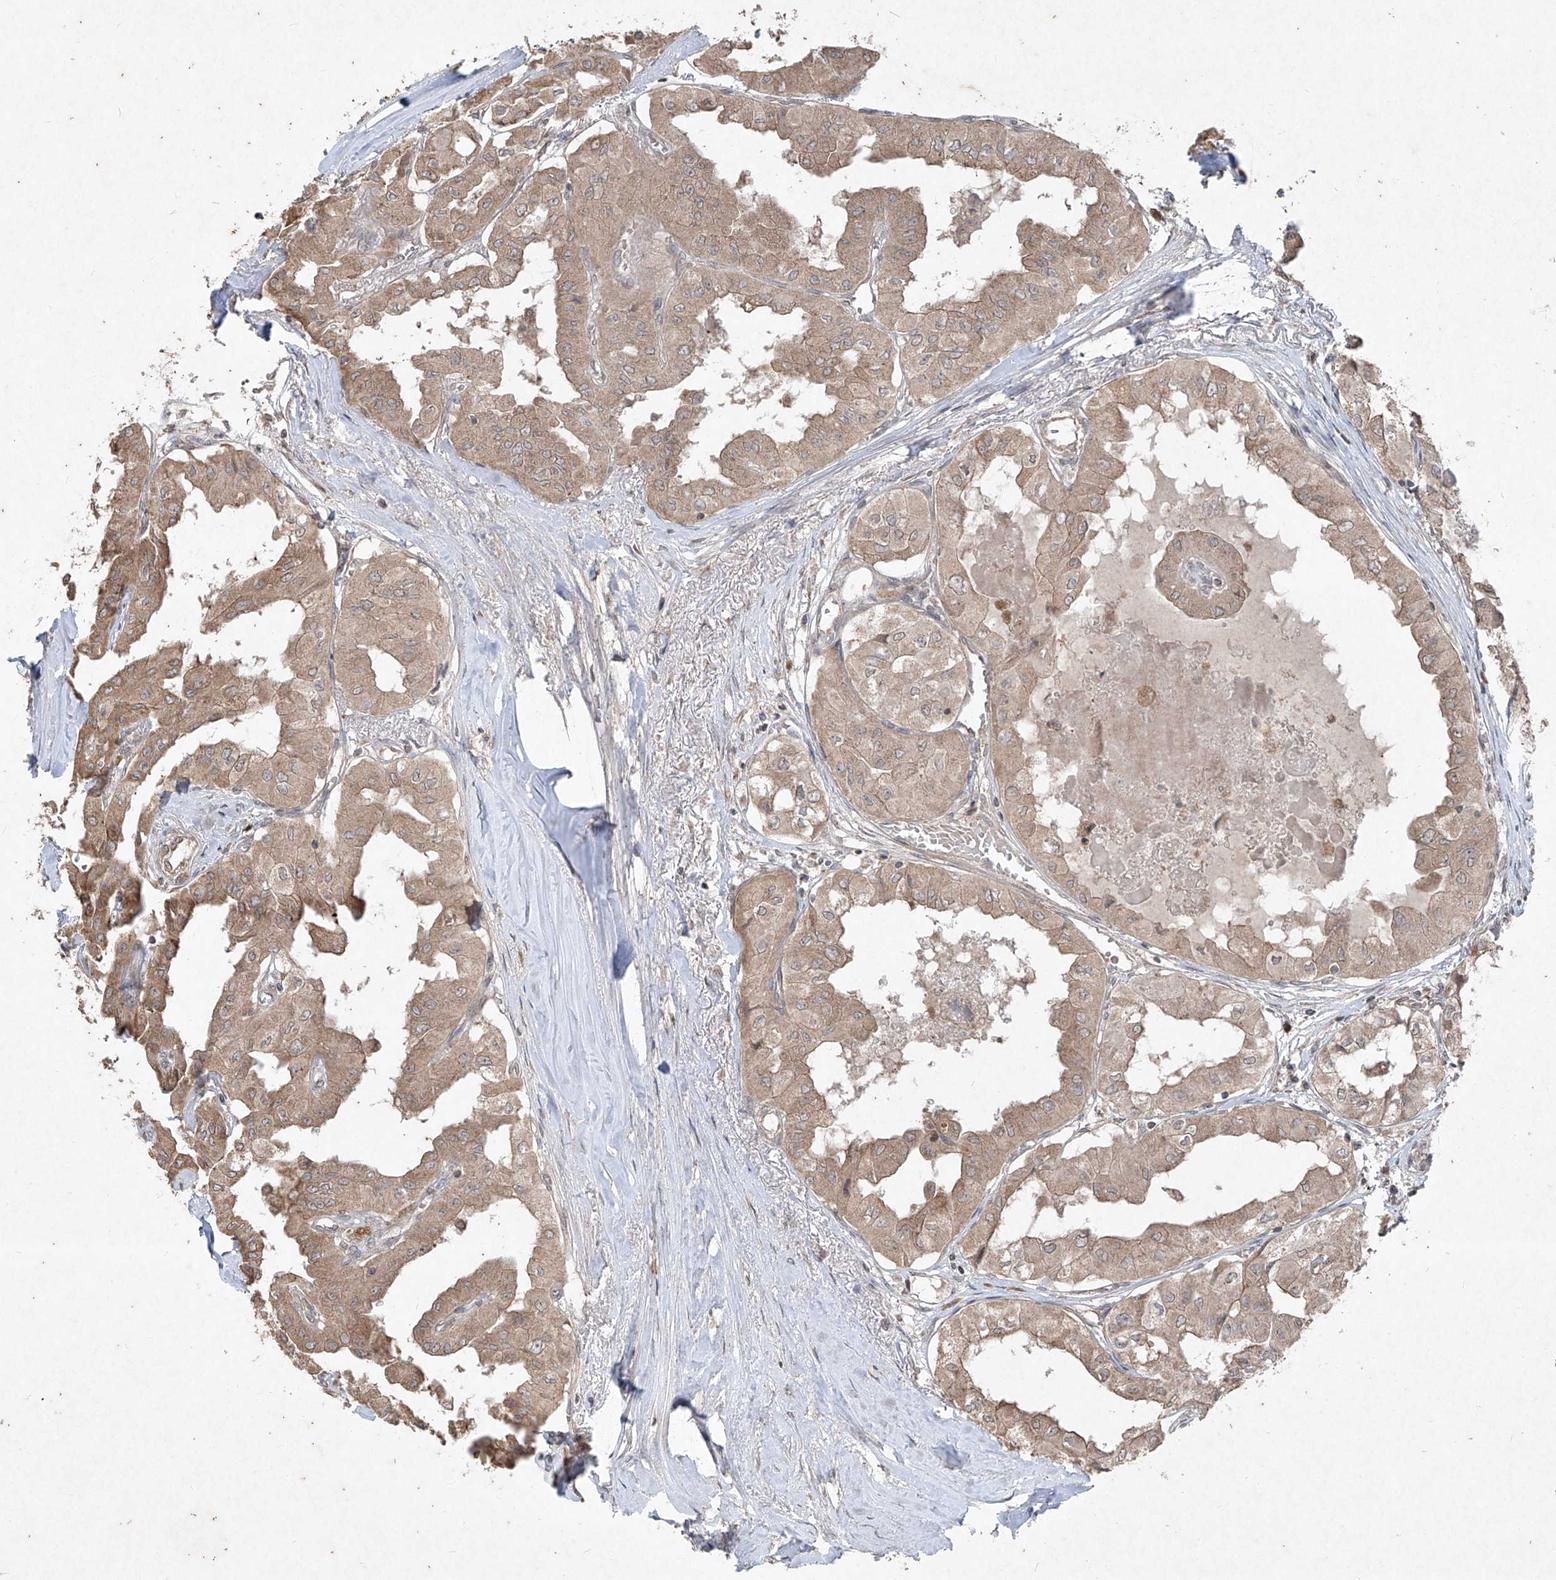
{"staining": {"intensity": "moderate", "quantity": ">75%", "location": "cytoplasmic/membranous"}, "tissue": "thyroid cancer", "cell_type": "Tumor cells", "image_type": "cancer", "snomed": [{"axis": "morphology", "description": "Papillary adenocarcinoma, NOS"}, {"axis": "topography", "description": "Thyroid gland"}], "caption": "A medium amount of moderate cytoplasmic/membranous positivity is seen in approximately >75% of tumor cells in papillary adenocarcinoma (thyroid) tissue.", "gene": "ABCD3", "patient": {"sex": "female", "age": 59}}